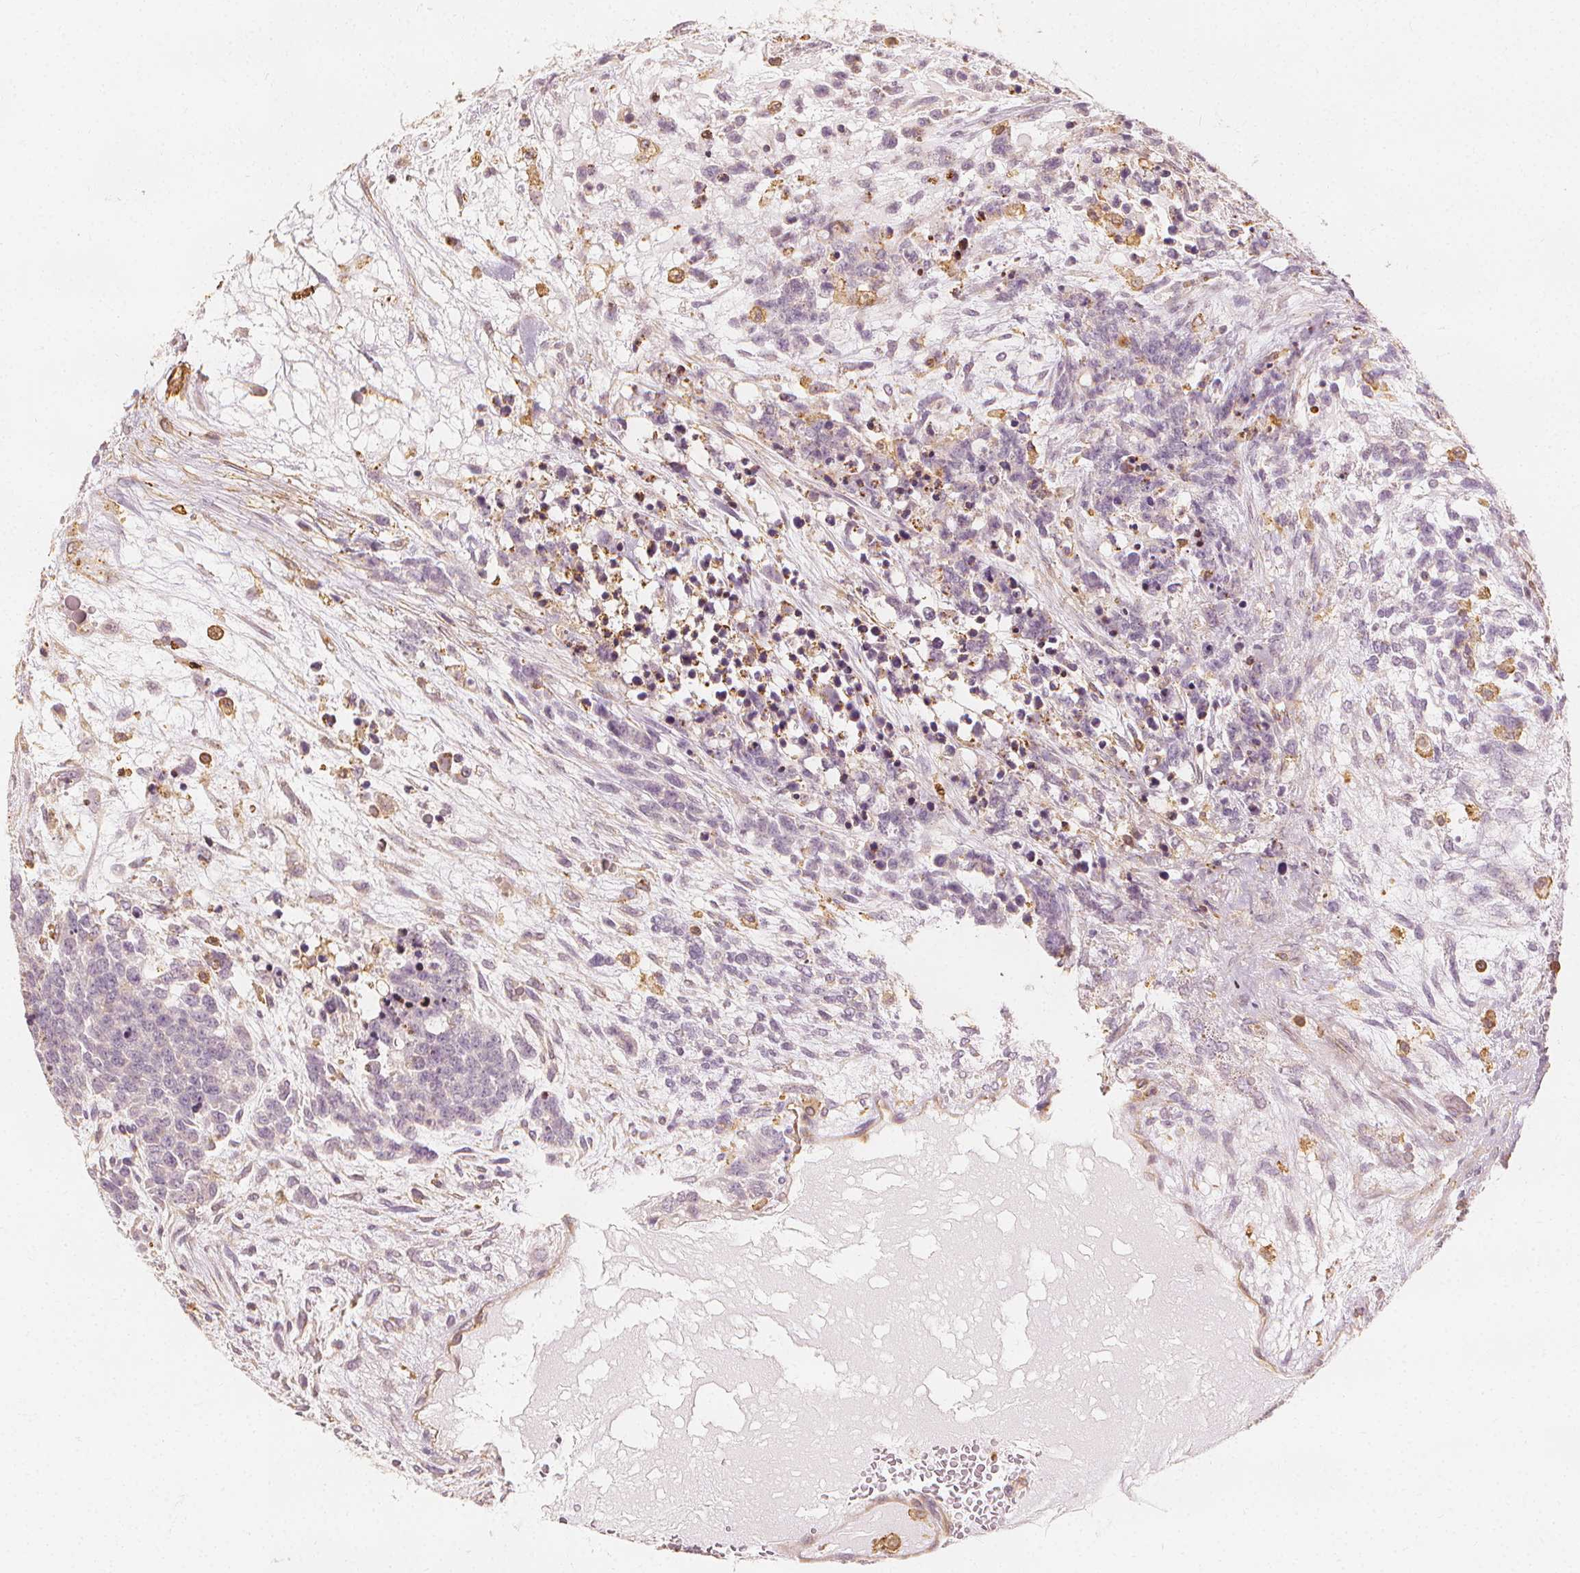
{"staining": {"intensity": "negative", "quantity": "none", "location": "none"}, "tissue": "testis cancer", "cell_type": "Tumor cells", "image_type": "cancer", "snomed": [{"axis": "morphology", "description": "Carcinoma, Embryonal, NOS"}, {"axis": "topography", "description": "Testis"}], "caption": "Immunohistochemistry of testis embryonal carcinoma exhibits no expression in tumor cells. (Brightfield microscopy of DAB (3,3'-diaminobenzidine) immunohistochemistry (IHC) at high magnification).", "gene": "ARHGAP26", "patient": {"sex": "male", "age": 23}}